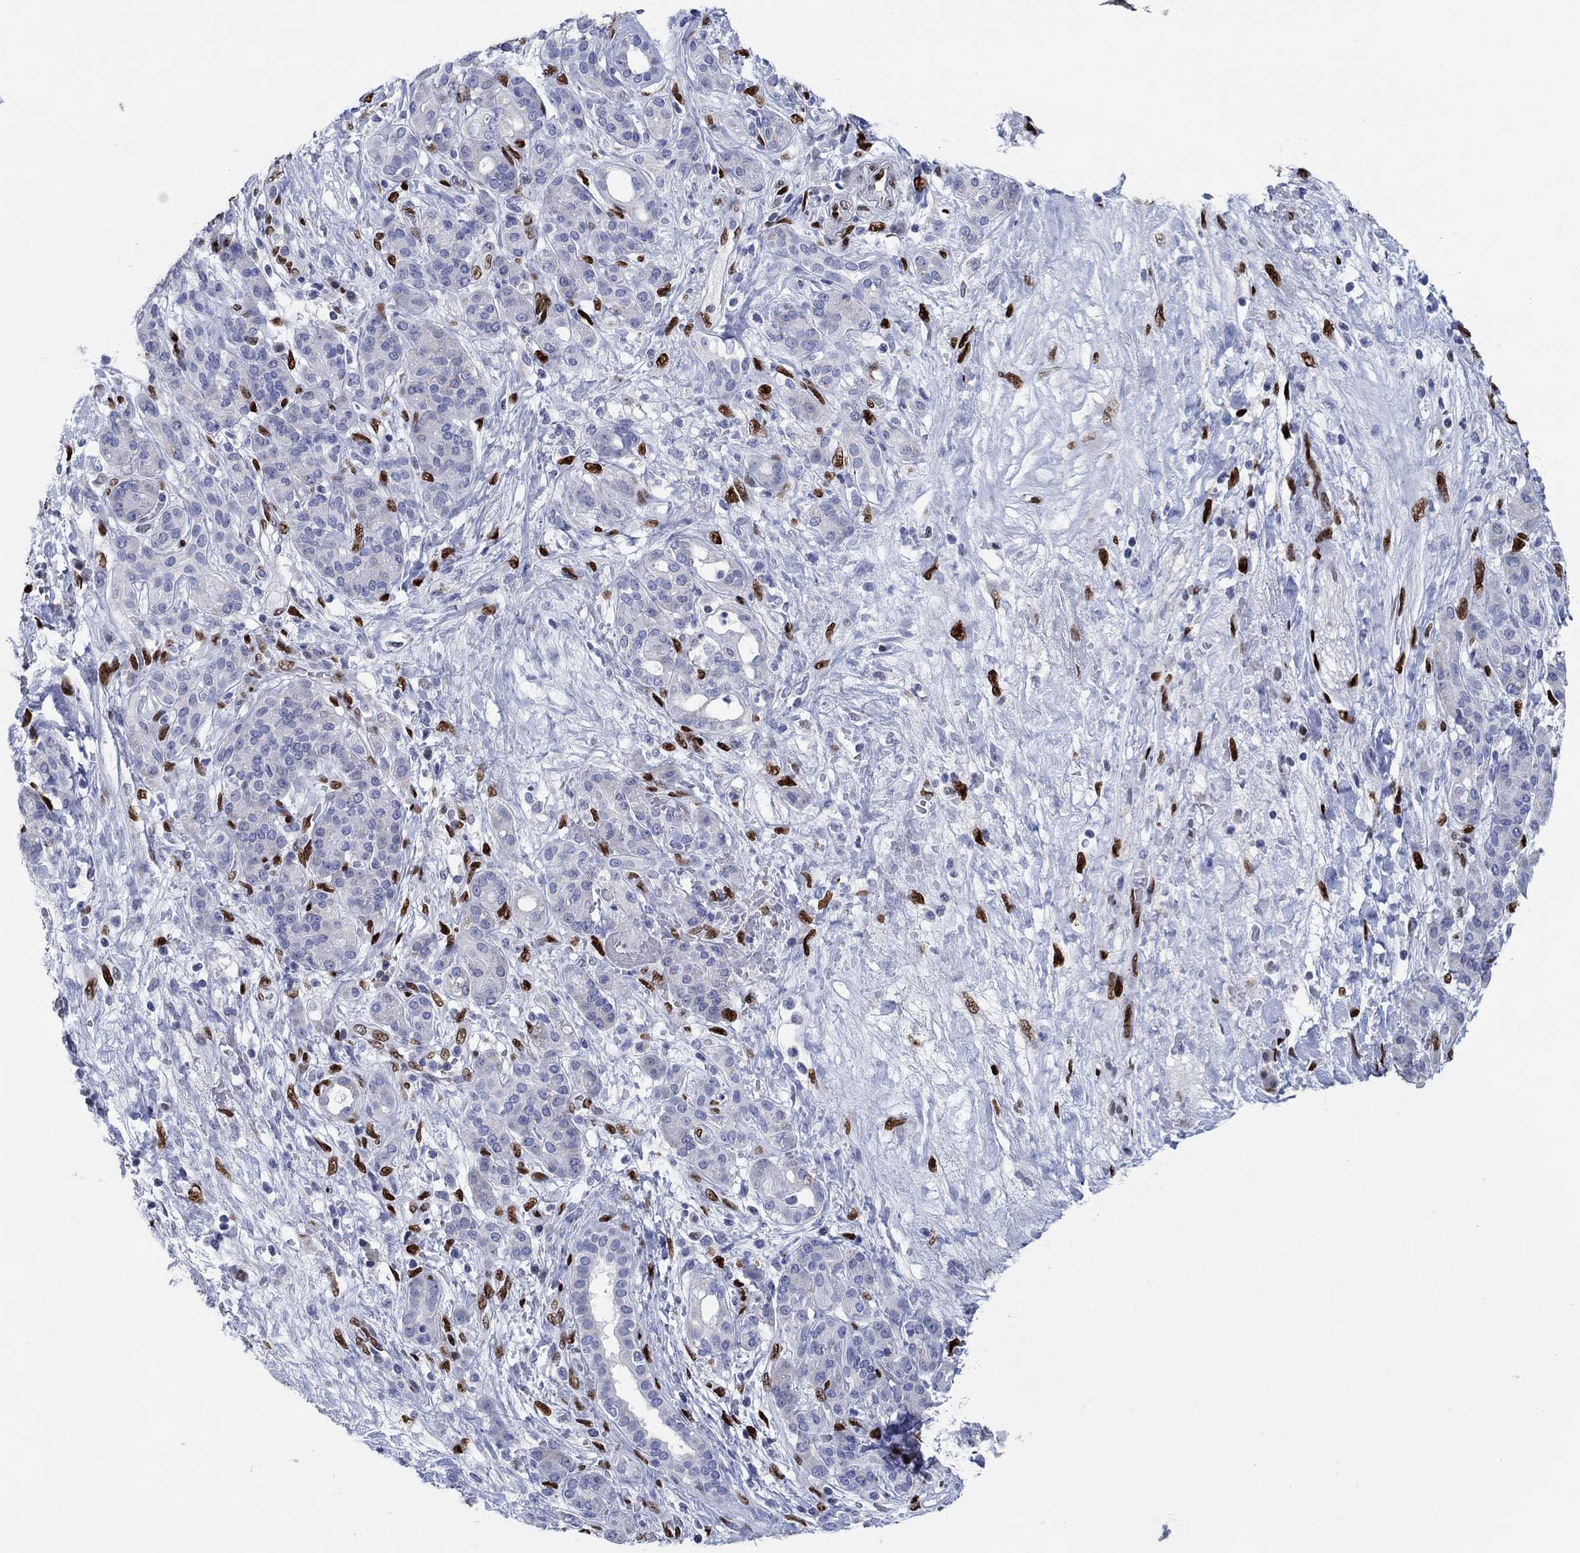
{"staining": {"intensity": "negative", "quantity": "none", "location": "none"}, "tissue": "pancreatic cancer", "cell_type": "Tumor cells", "image_type": "cancer", "snomed": [{"axis": "morphology", "description": "Adenocarcinoma, NOS"}, {"axis": "topography", "description": "Pancreas"}], "caption": "Tumor cells are negative for protein expression in human adenocarcinoma (pancreatic). The staining was performed using DAB (3,3'-diaminobenzidine) to visualize the protein expression in brown, while the nuclei were stained in blue with hematoxylin (Magnification: 20x).", "gene": "ZEB1", "patient": {"sex": "male", "age": 44}}